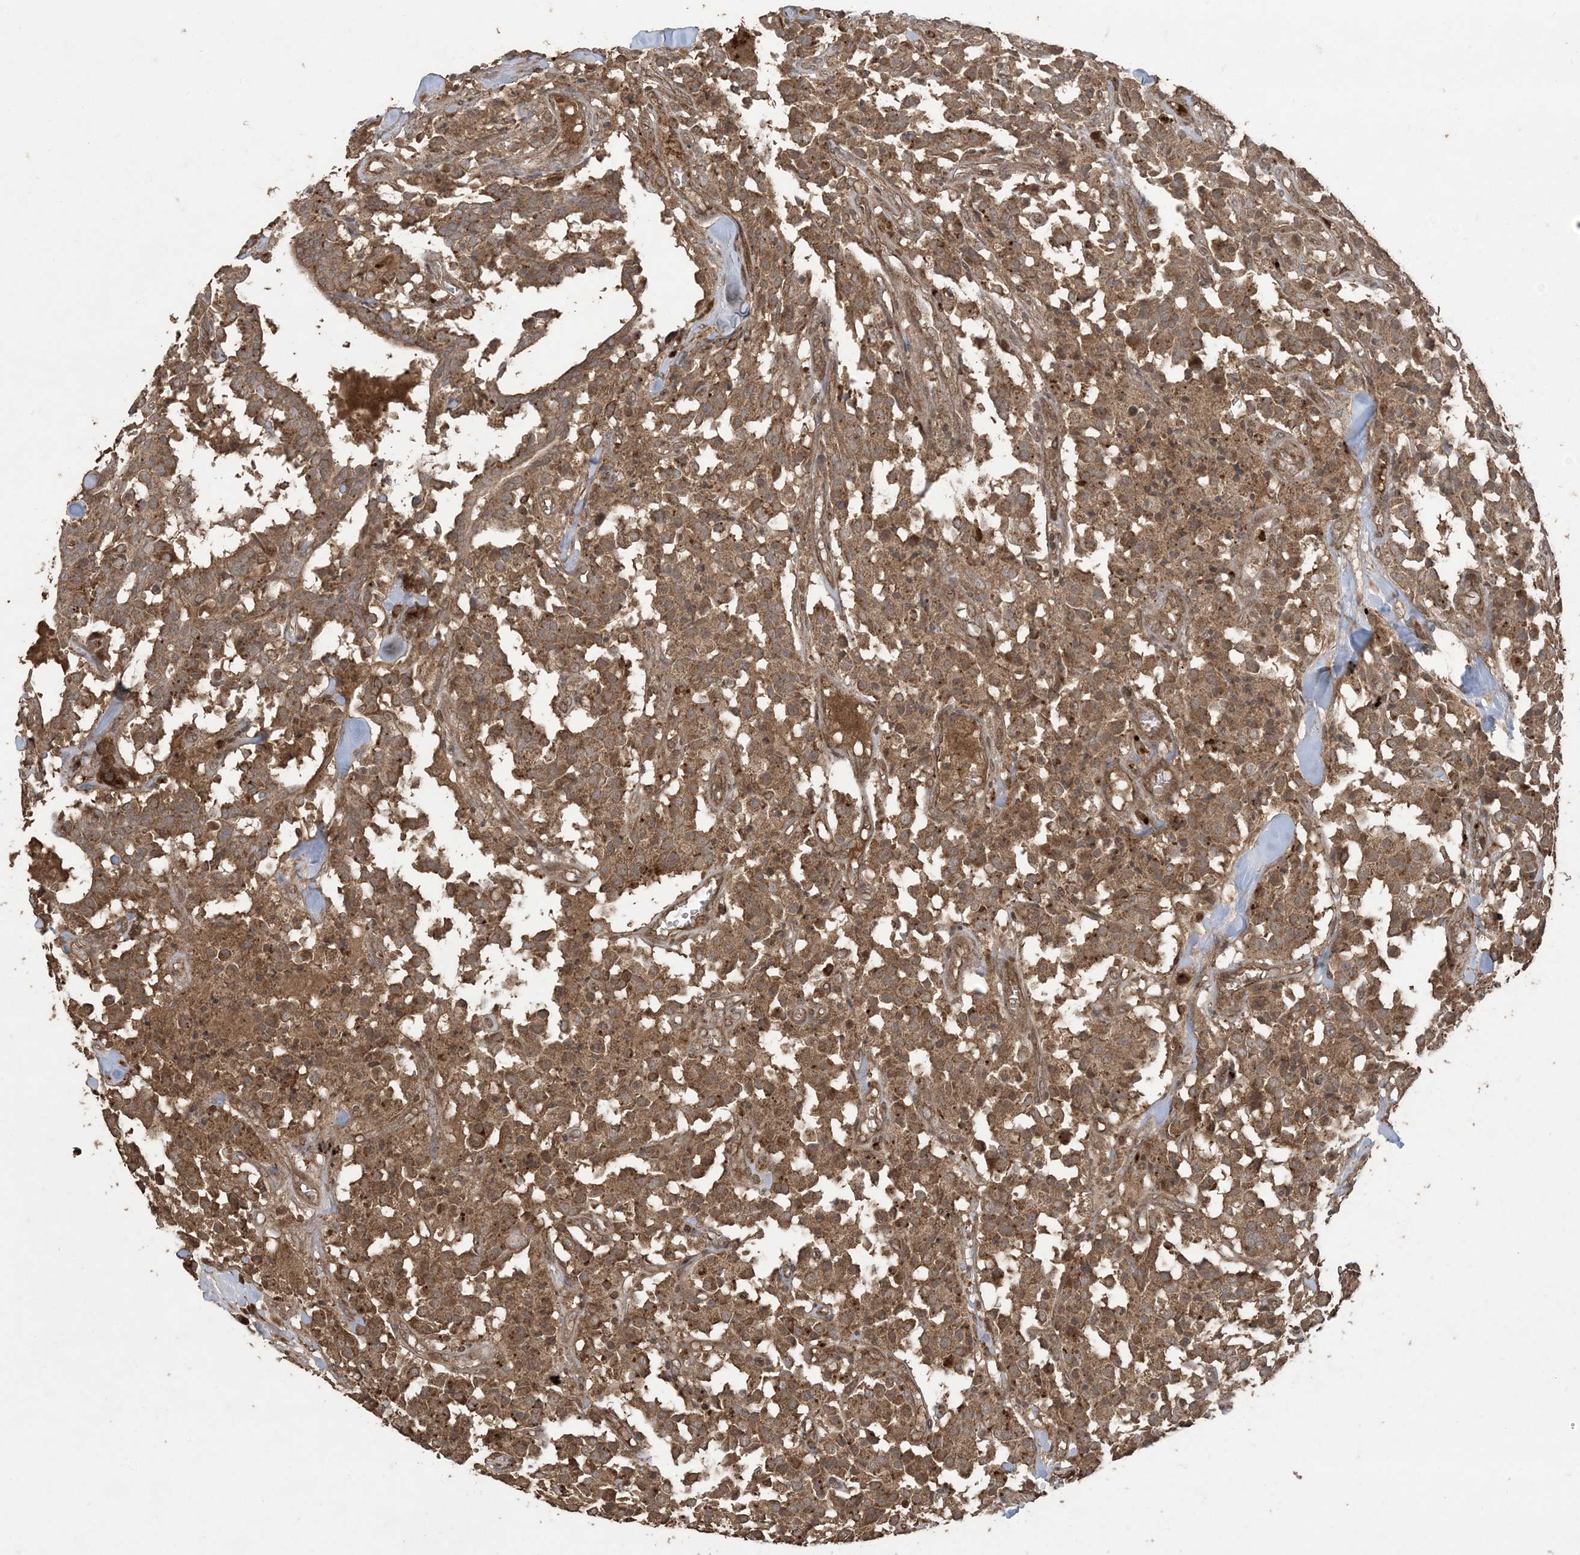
{"staining": {"intensity": "moderate", "quantity": ">75%", "location": "cytoplasmic/membranous"}, "tissue": "carcinoid", "cell_type": "Tumor cells", "image_type": "cancer", "snomed": [{"axis": "morphology", "description": "Carcinoid, malignant, NOS"}, {"axis": "topography", "description": "Lung"}], "caption": "Protein expression analysis of malignant carcinoid demonstrates moderate cytoplasmic/membranous expression in about >75% of tumor cells.", "gene": "EFCAB8", "patient": {"sex": "male", "age": 30}}